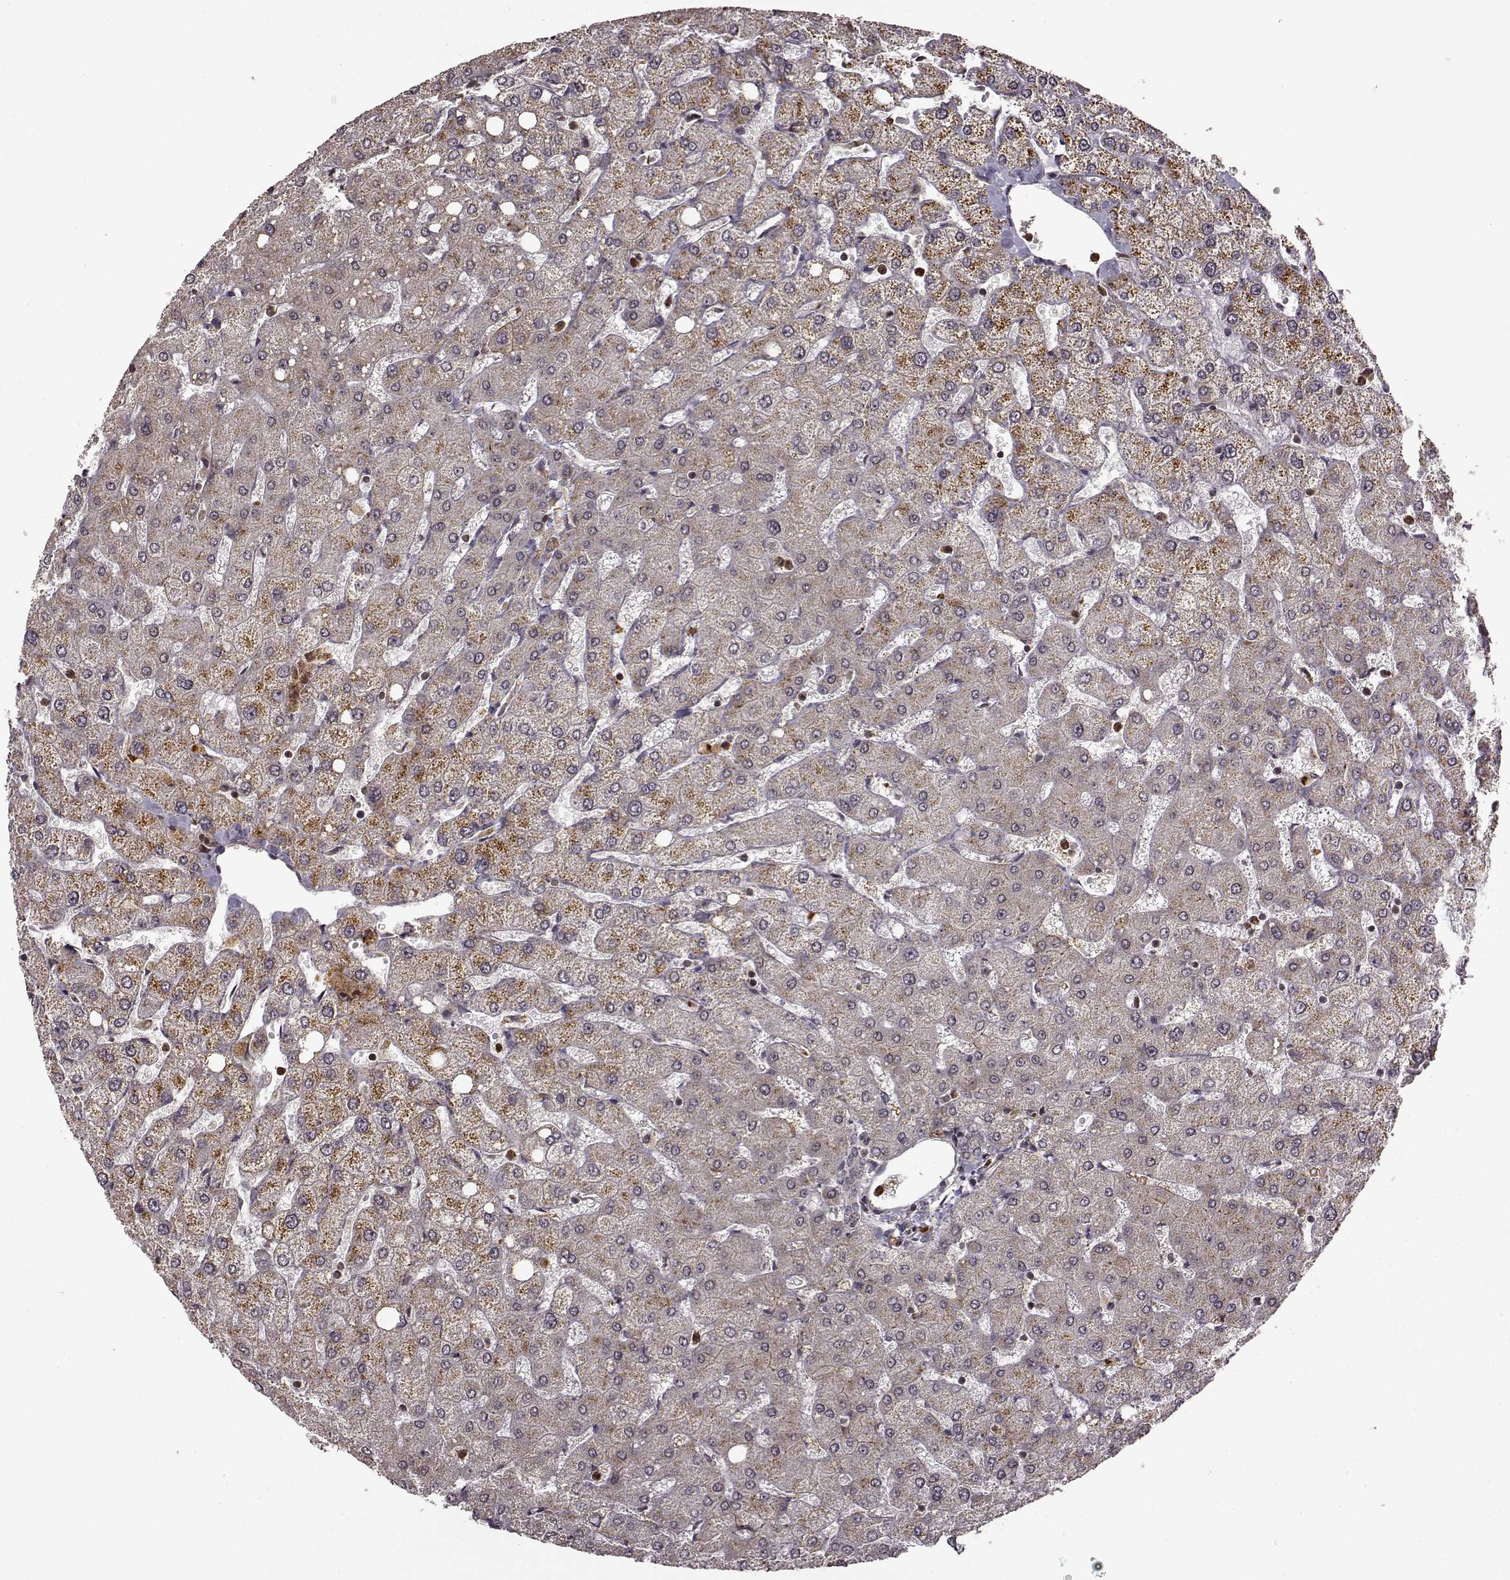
{"staining": {"intensity": "negative", "quantity": "none", "location": "none"}, "tissue": "liver", "cell_type": "Cholangiocytes", "image_type": "normal", "snomed": [{"axis": "morphology", "description": "Normal tissue, NOS"}, {"axis": "topography", "description": "Liver"}], "caption": "IHC micrograph of normal liver: liver stained with DAB demonstrates no significant protein expression in cholangiocytes. (DAB immunohistochemistry (IHC), high magnification).", "gene": "TRMU", "patient": {"sex": "female", "age": 54}}